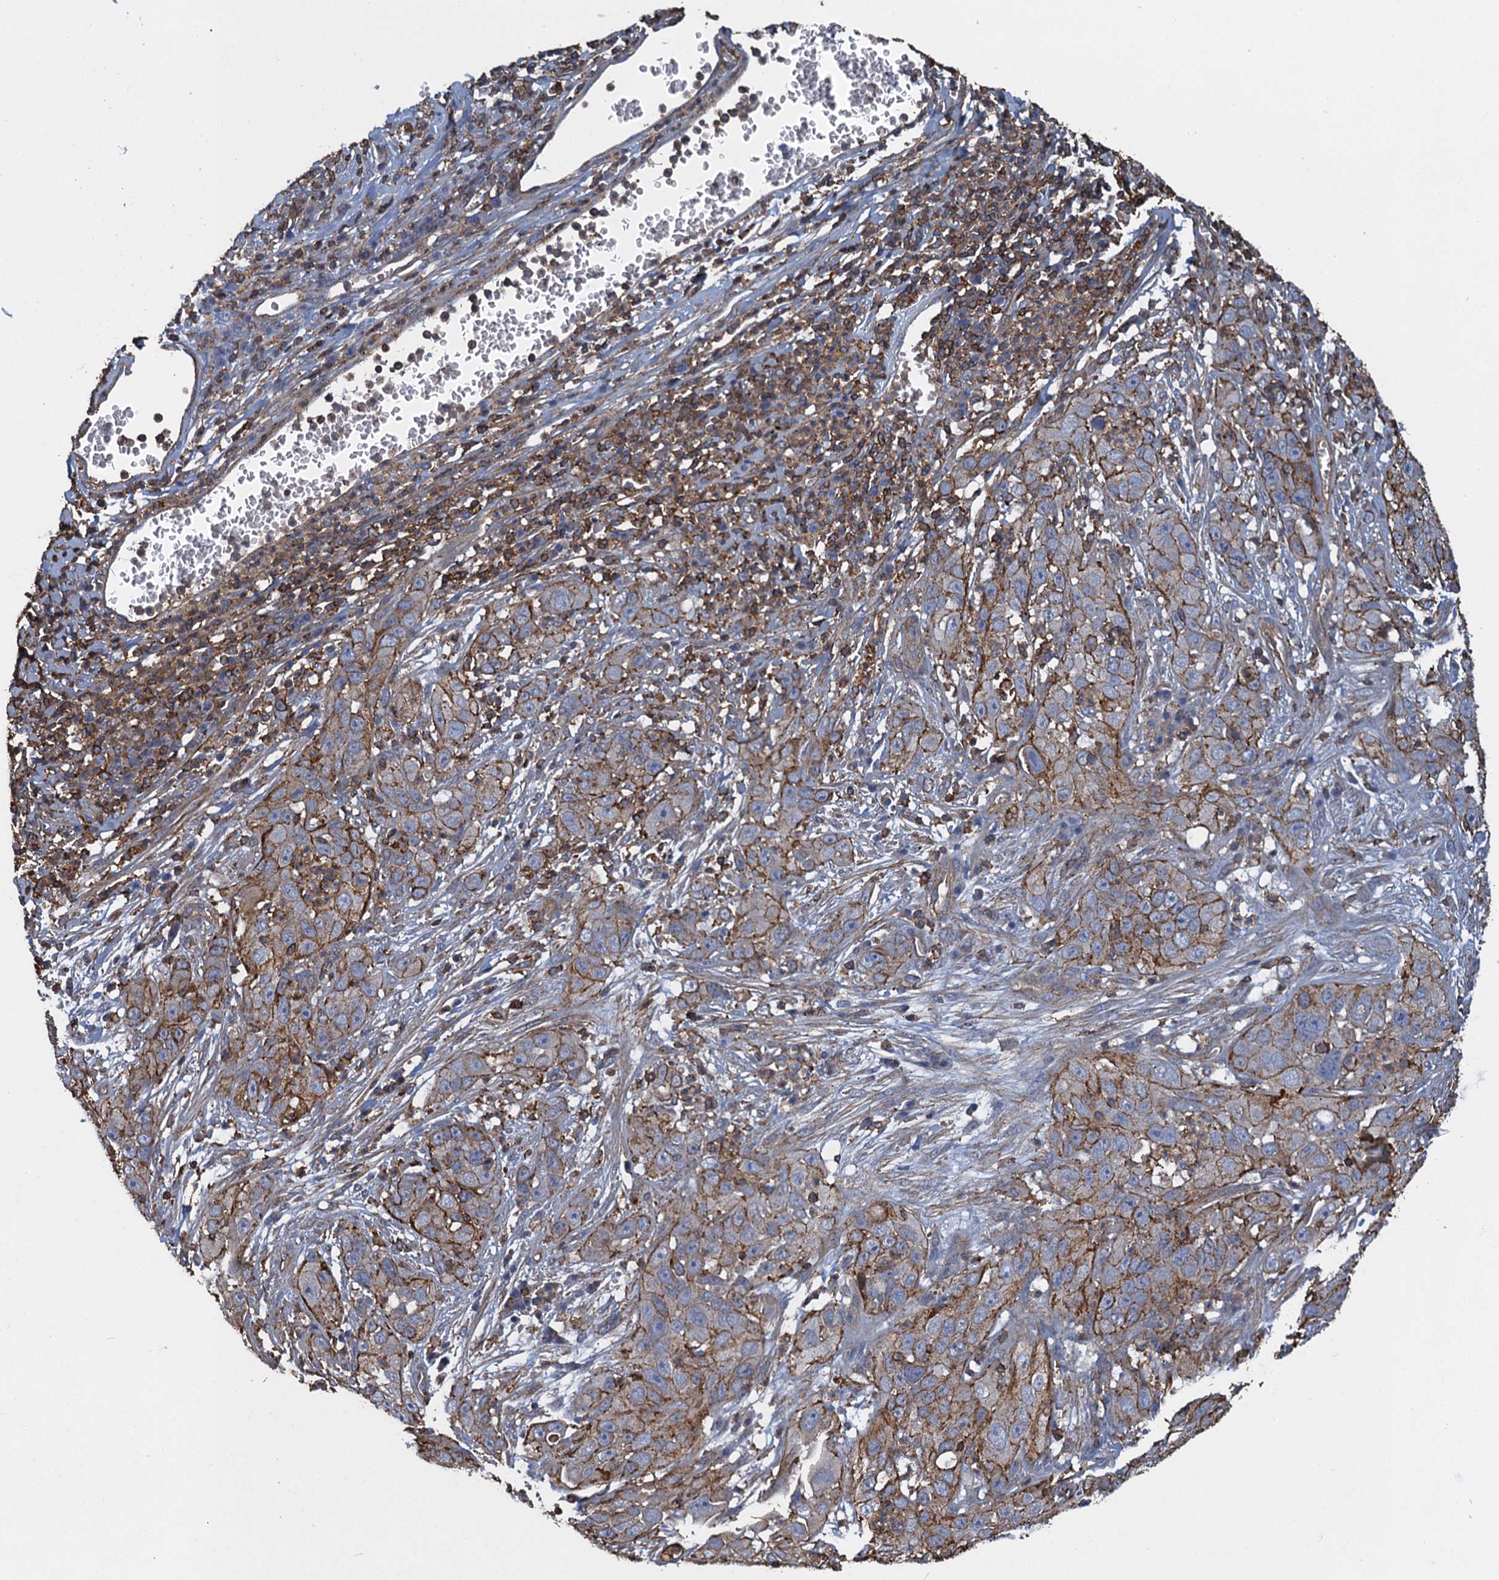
{"staining": {"intensity": "moderate", "quantity": "25%-75%", "location": "cytoplasmic/membranous"}, "tissue": "cervical cancer", "cell_type": "Tumor cells", "image_type": "cancer", "snomed": [{"axis": "morphology", "description": "Squamous cell carcinoma, NOS"}, {"axis": "topography", "description": "Cervix"}], "caption": "Cervical squamous cell carcinoma stained with a brown dye reveals moderate cytoplasmic/membranous positive staining in about 25%-75% of tumor cells.", "gene": "PROSER2", "patient": {"sex": "female", "age": 32}}